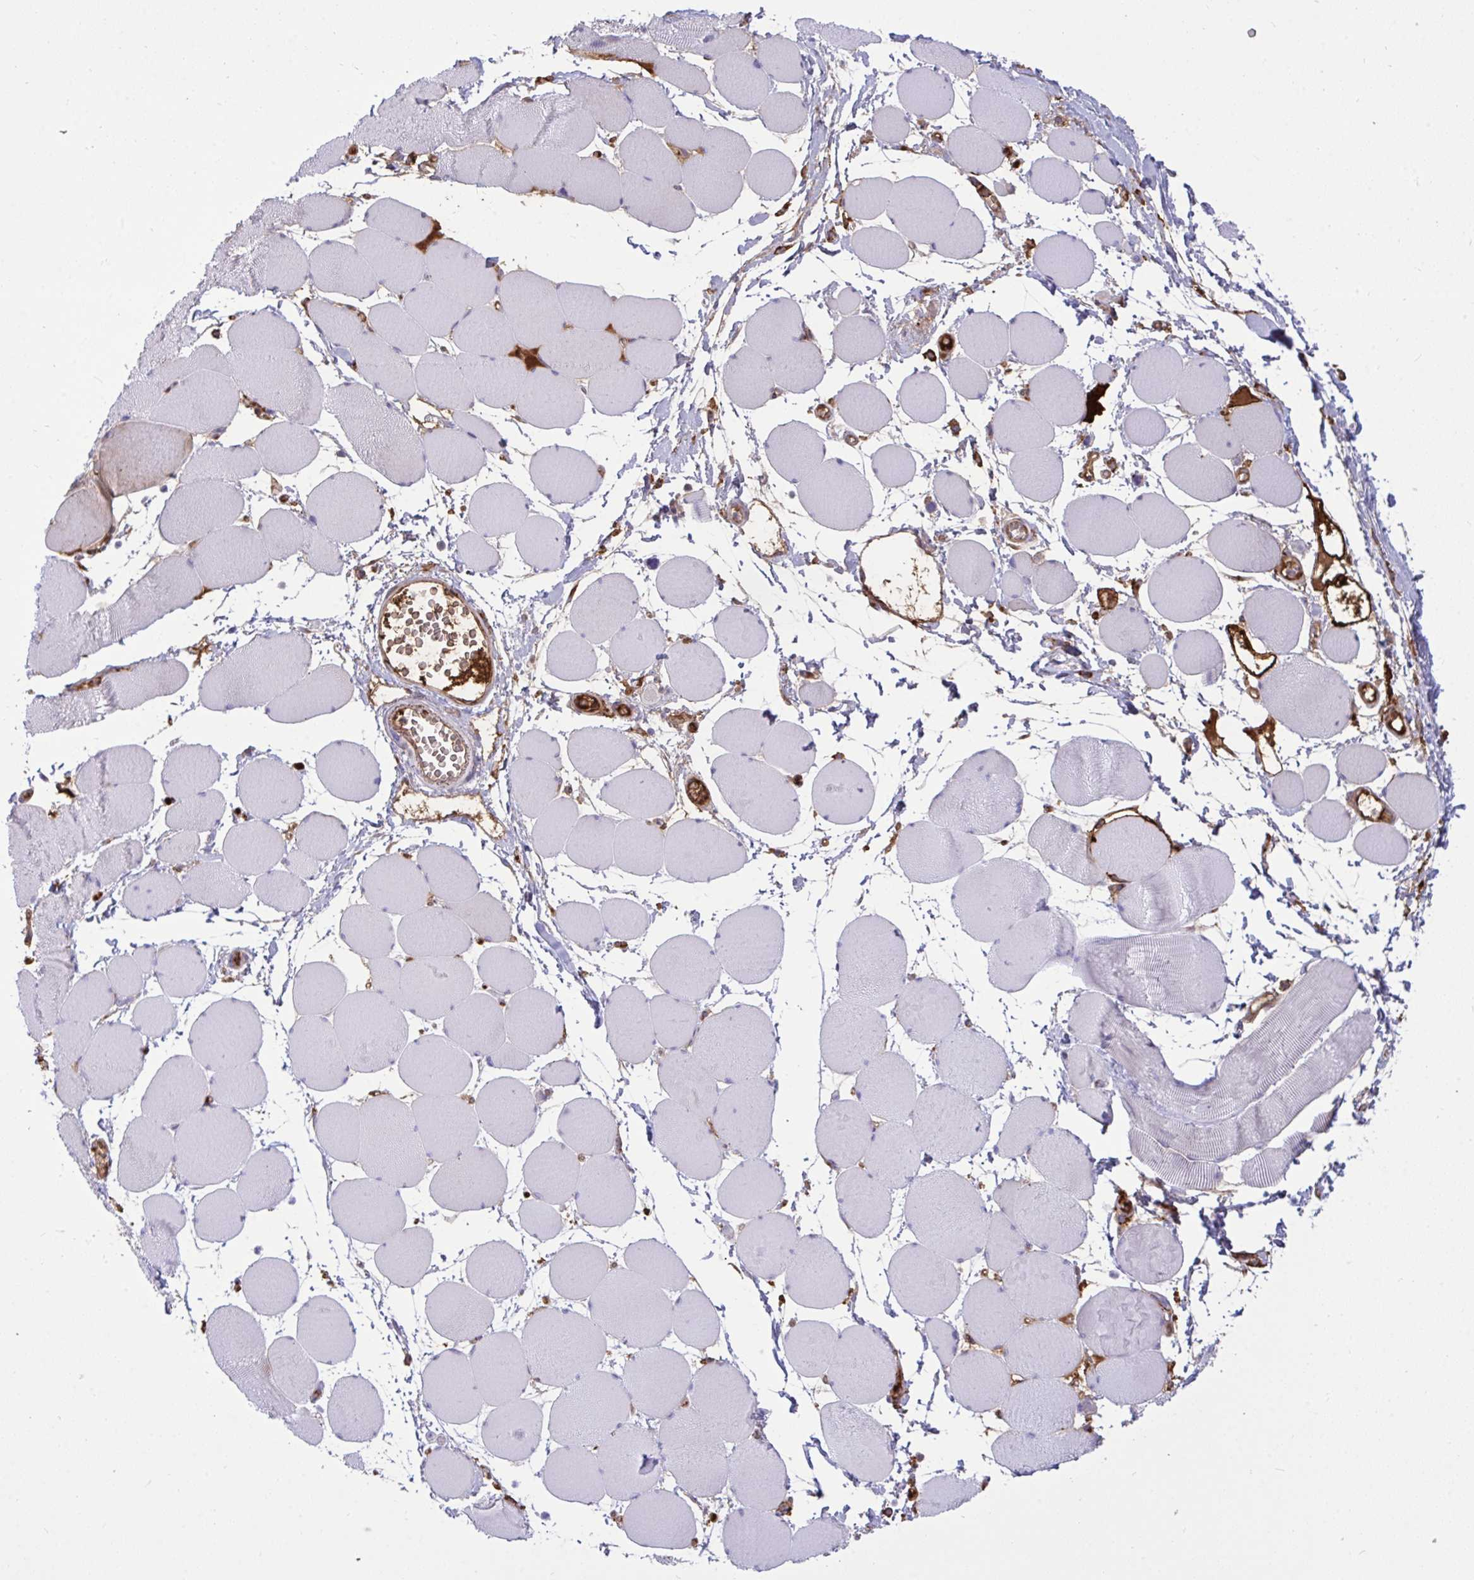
{"staining": {"intensity": "negative", "quantity": "none", "location": "none"}, "tissue": "skeletal muscle", "cell_type": "Myocytes", "image_type": "normal", "snomed": [{"axis": "morphology", "description": "Normal tissue, NOS"}, {"axis": "topography", "description": "Skeletal muscle"}], "caption": "High magnification brightfield microscopy of unremarkable skeletal muscle stained with DAB (brown) and counterstained with hematoxylin (blue): myocytes show no significant expression.", "gene": "F2", "patient": {"sex": "female", "age": 75}}